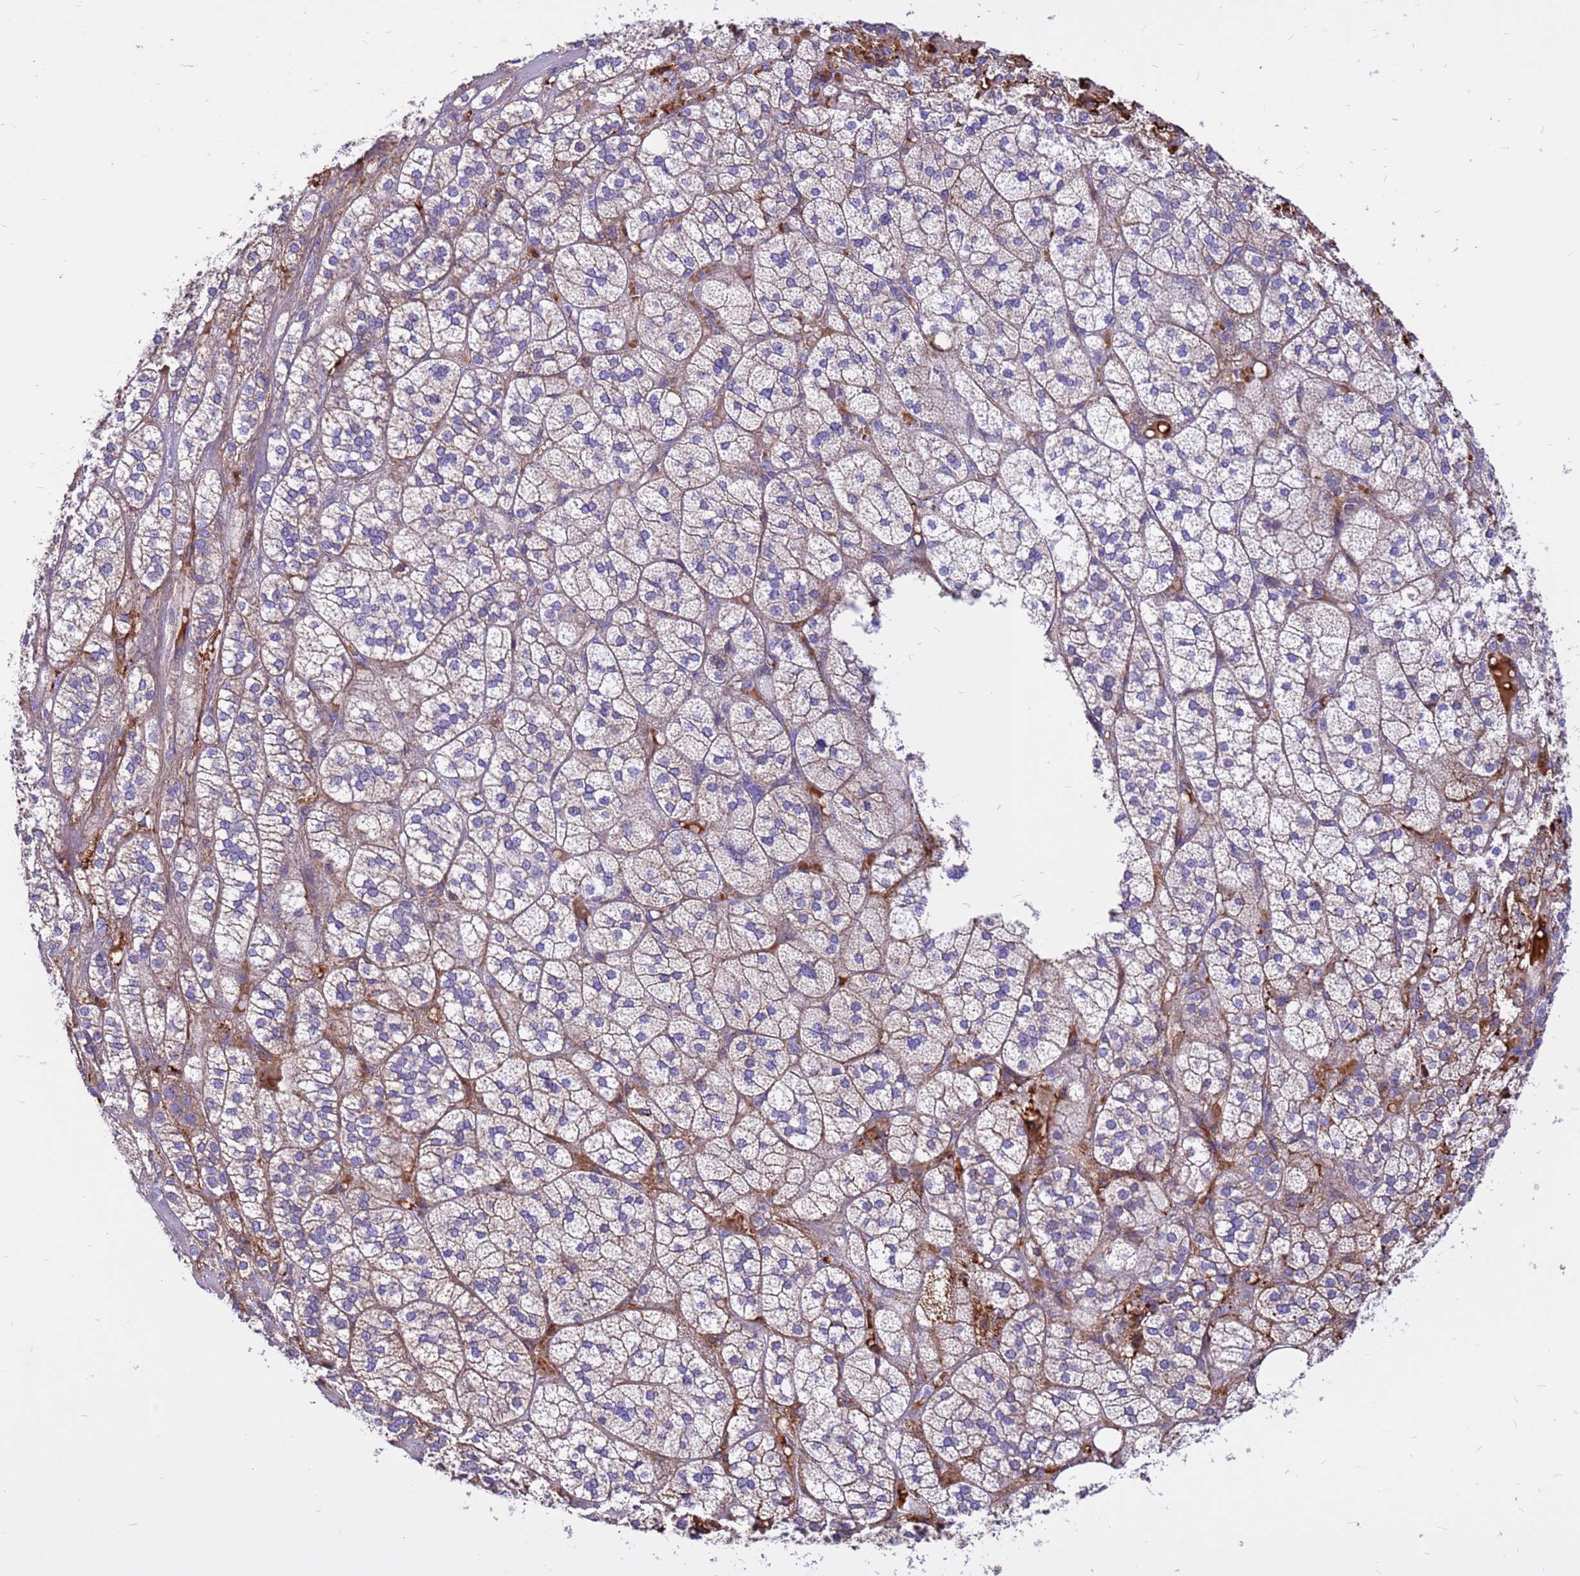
{"staining": {"intensity": "moderate", "quantity": "<25%", "location": "cytoplasmic/membranous"}, "tissue": "adrenal gland", "cell_type": "Glandular cells", "image_type": "normal", "snomed": [{"axis": "morphology", "description": "Normal tissue, NOS"}, {"axis": "topography", "description": "Adrenal gland"}], "caption": "Immunohistochemistry (IHC) histopathology image of normal adrenal gland: human adrenal gland stained using immunohistochemistry demonstrates low levels of moderate protein expression localized specifically in the cytoplasmic/membranous of glandular cells, appearing as a cytoplasmic/membranous brown color.", "gene": "CRHBP", "patient": {"sex": "female", "age": 61}}